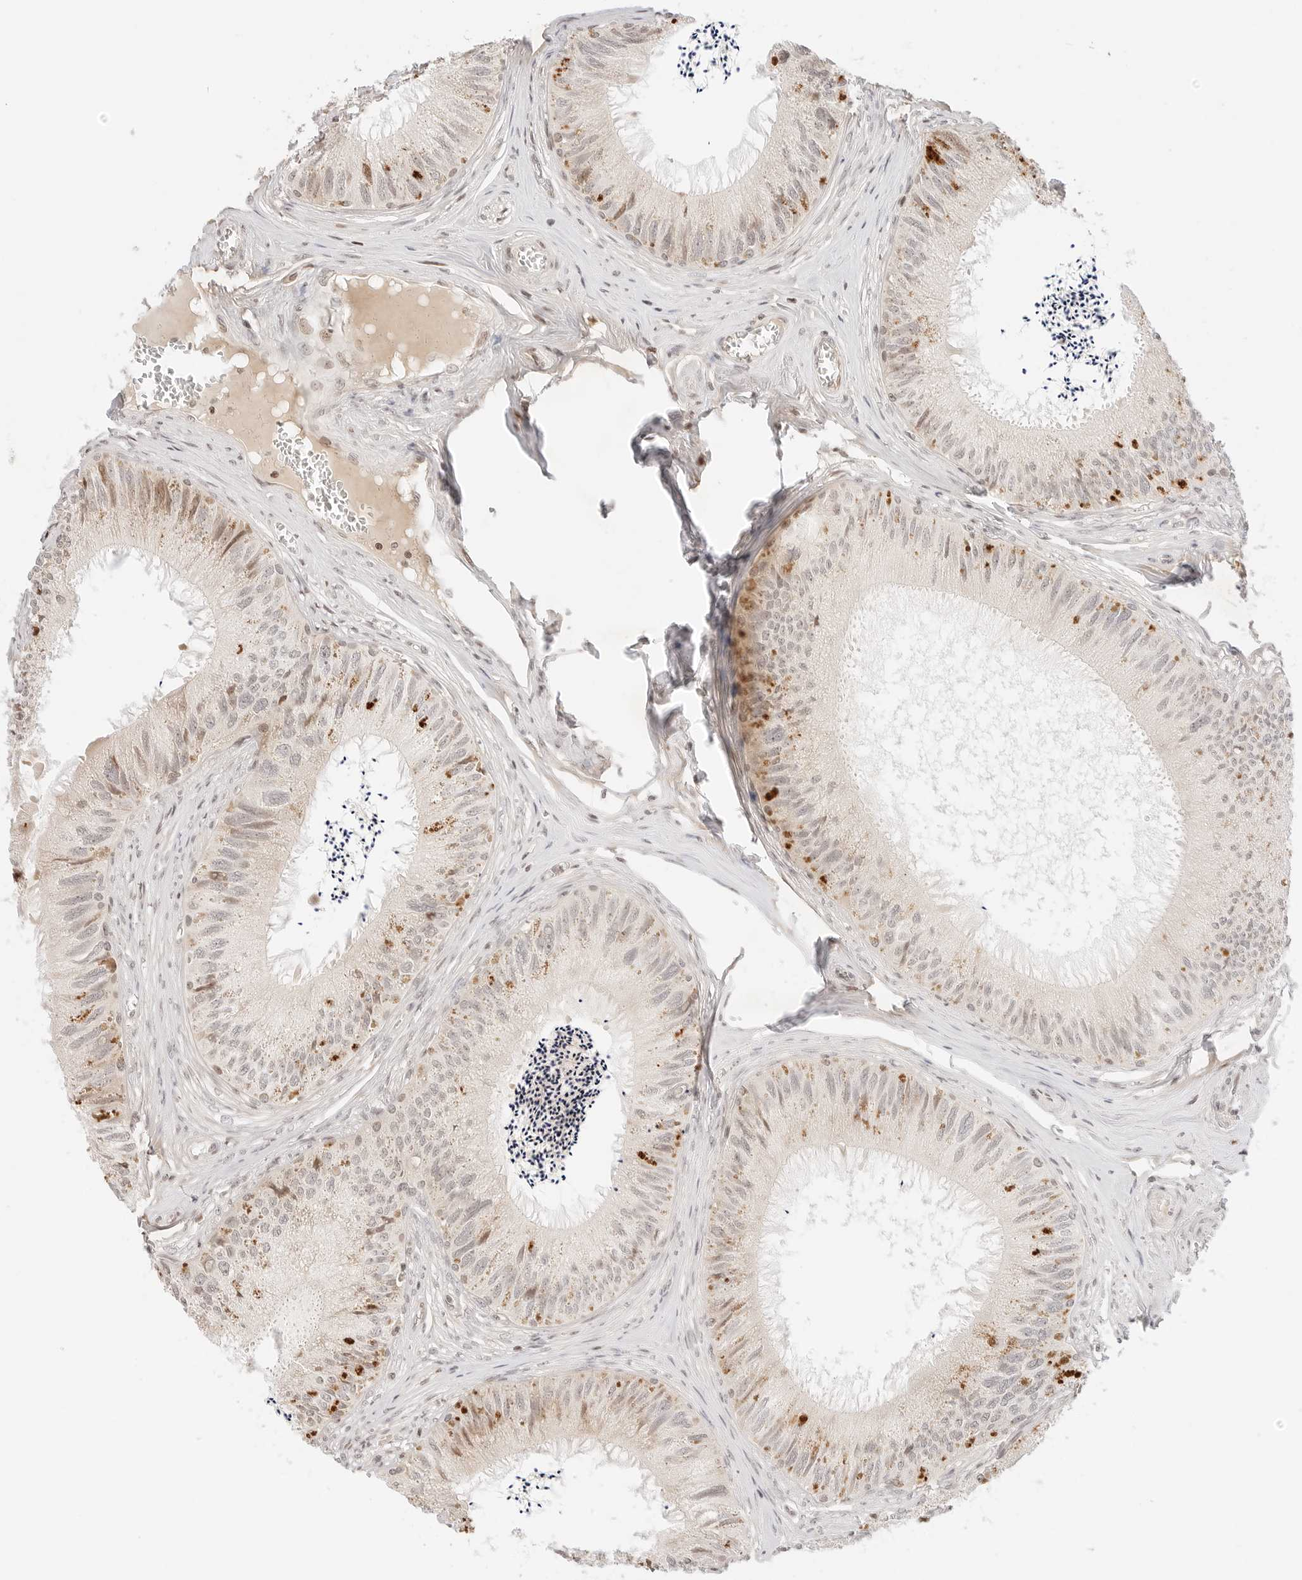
{"staining": {"intensity": "moderate", "quantity": "25%-75%", "location": "cytoplasmic/membranous,nuclear"}, "tissue": "epididymis", "cell_type": "Glandular cells", "image_type": "normal", "snomed": [{"axis": "morphology", "description": "Normal tissue, NOS"}, {"axis": "topography", "description": "Epididymis"}], "caption": "IHC histopathology image of unremarkable epididymis: human epididymis stained using IHC displays medium levels of moderate protein expression localized specifically in the cytoplasmic/membranous,nuclear of glandular cells, appearing as a cytoplasmic/membranous,nuclear brown color.", "gene": "RPS6KL1", "patient": {"sex": "male", "age": 79}}